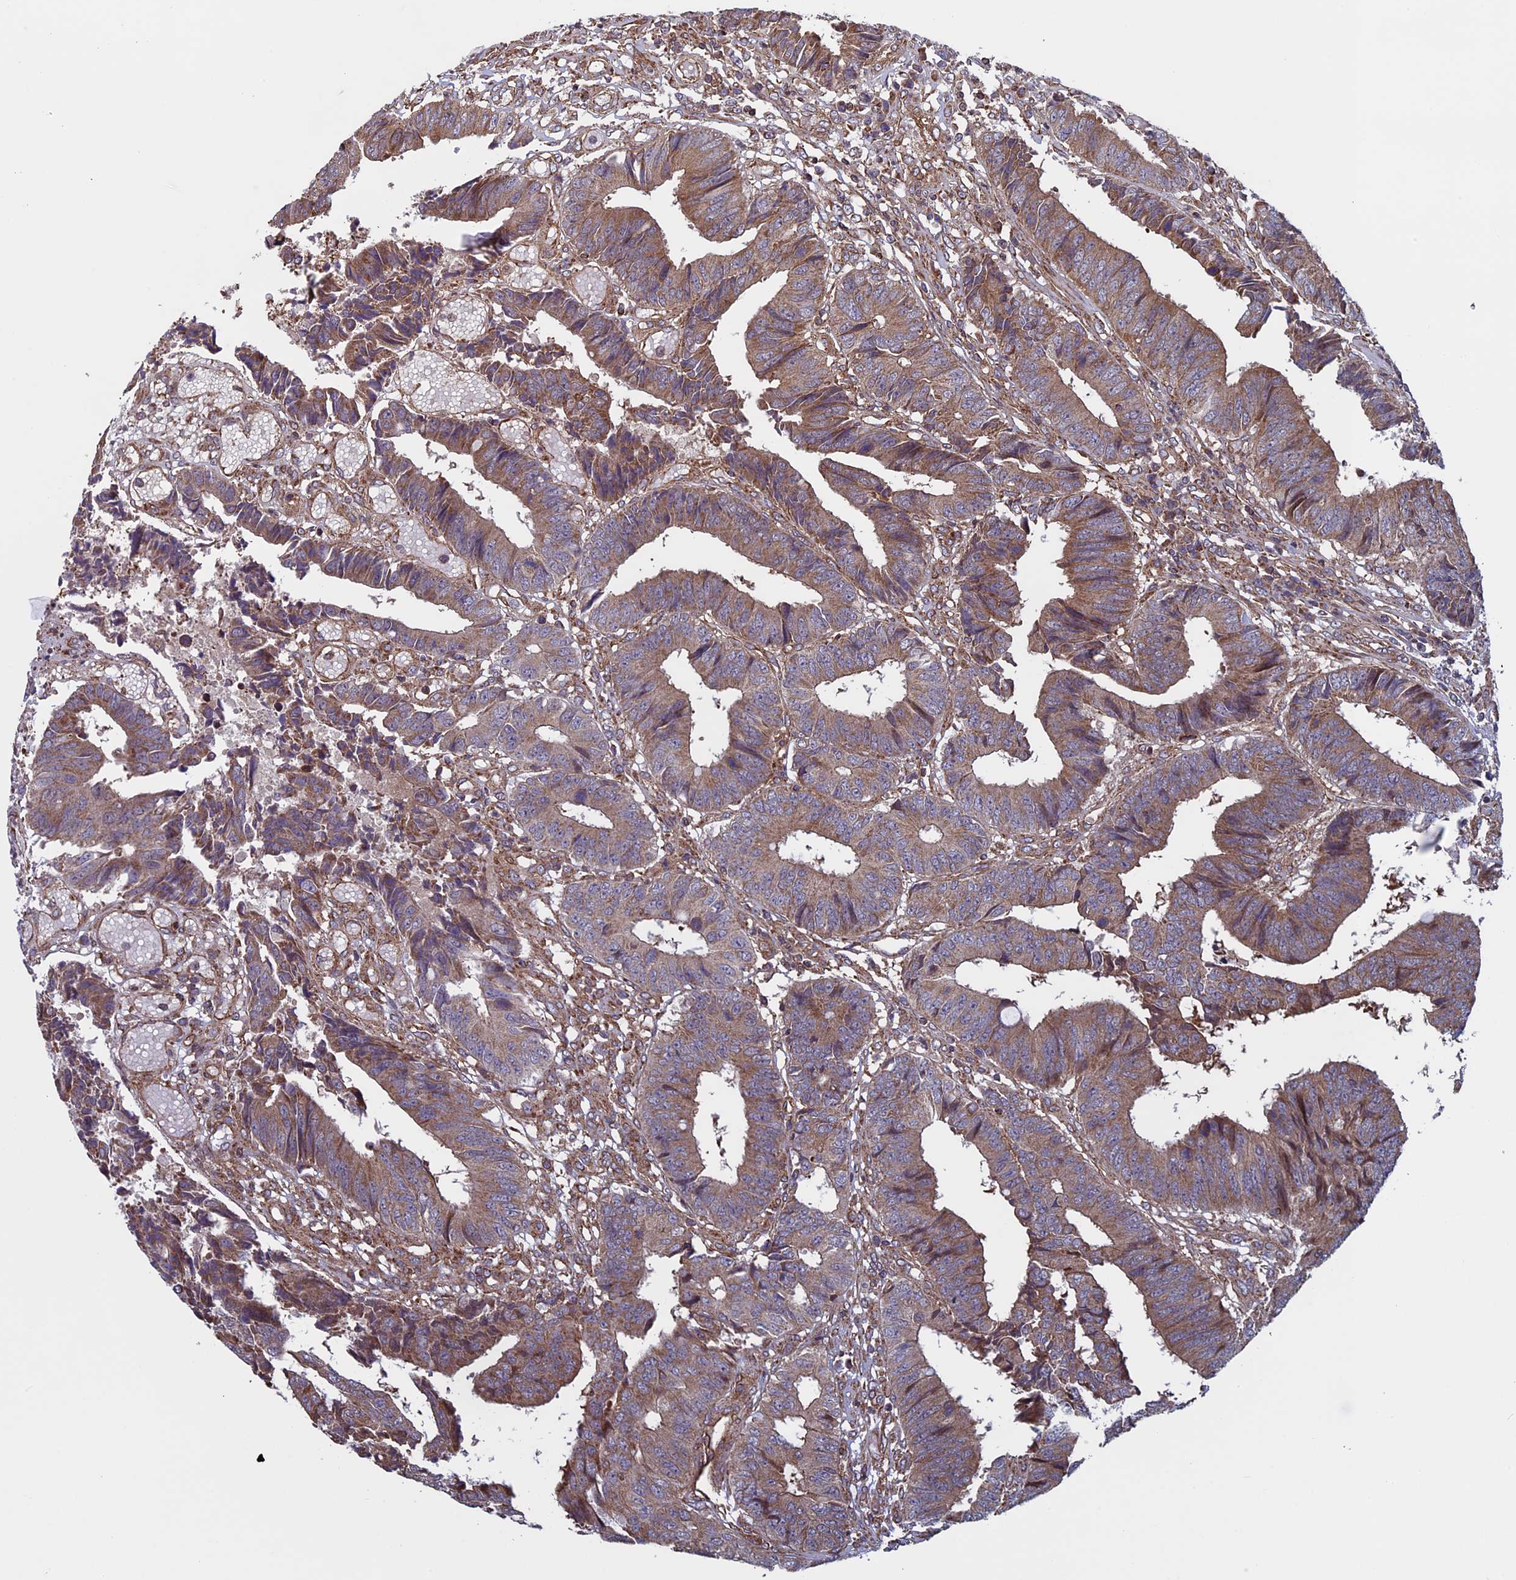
{"staining": {"intensity": "moderate", "quantity": ">75%", "location": "cytoplasmic/membranous"}, "tissue": "colorectal cancer", "cell_type": "Tumor cells", "image_type": "cancer", "snomed": [{"axis": "morphology", "description": "Adenocarcinoma, NOS"}, {"axis": "topography", "description": "Rectum"}], "caption": "Immunohistochemistry staining of colorectal cancer (adenocarcinoma), which displays medium levels of moderate cytoplasmic/membranous positivity in about >75% of tumor cells indicating moderate cytoplasmic/membranous protein staining. The staining was performed using DAB (brown) for protein detection and nuclei were counterstained in hematoxylin (blue).", "gene": "CCDC8", "patient": {"sex": "male", "age": 84}}